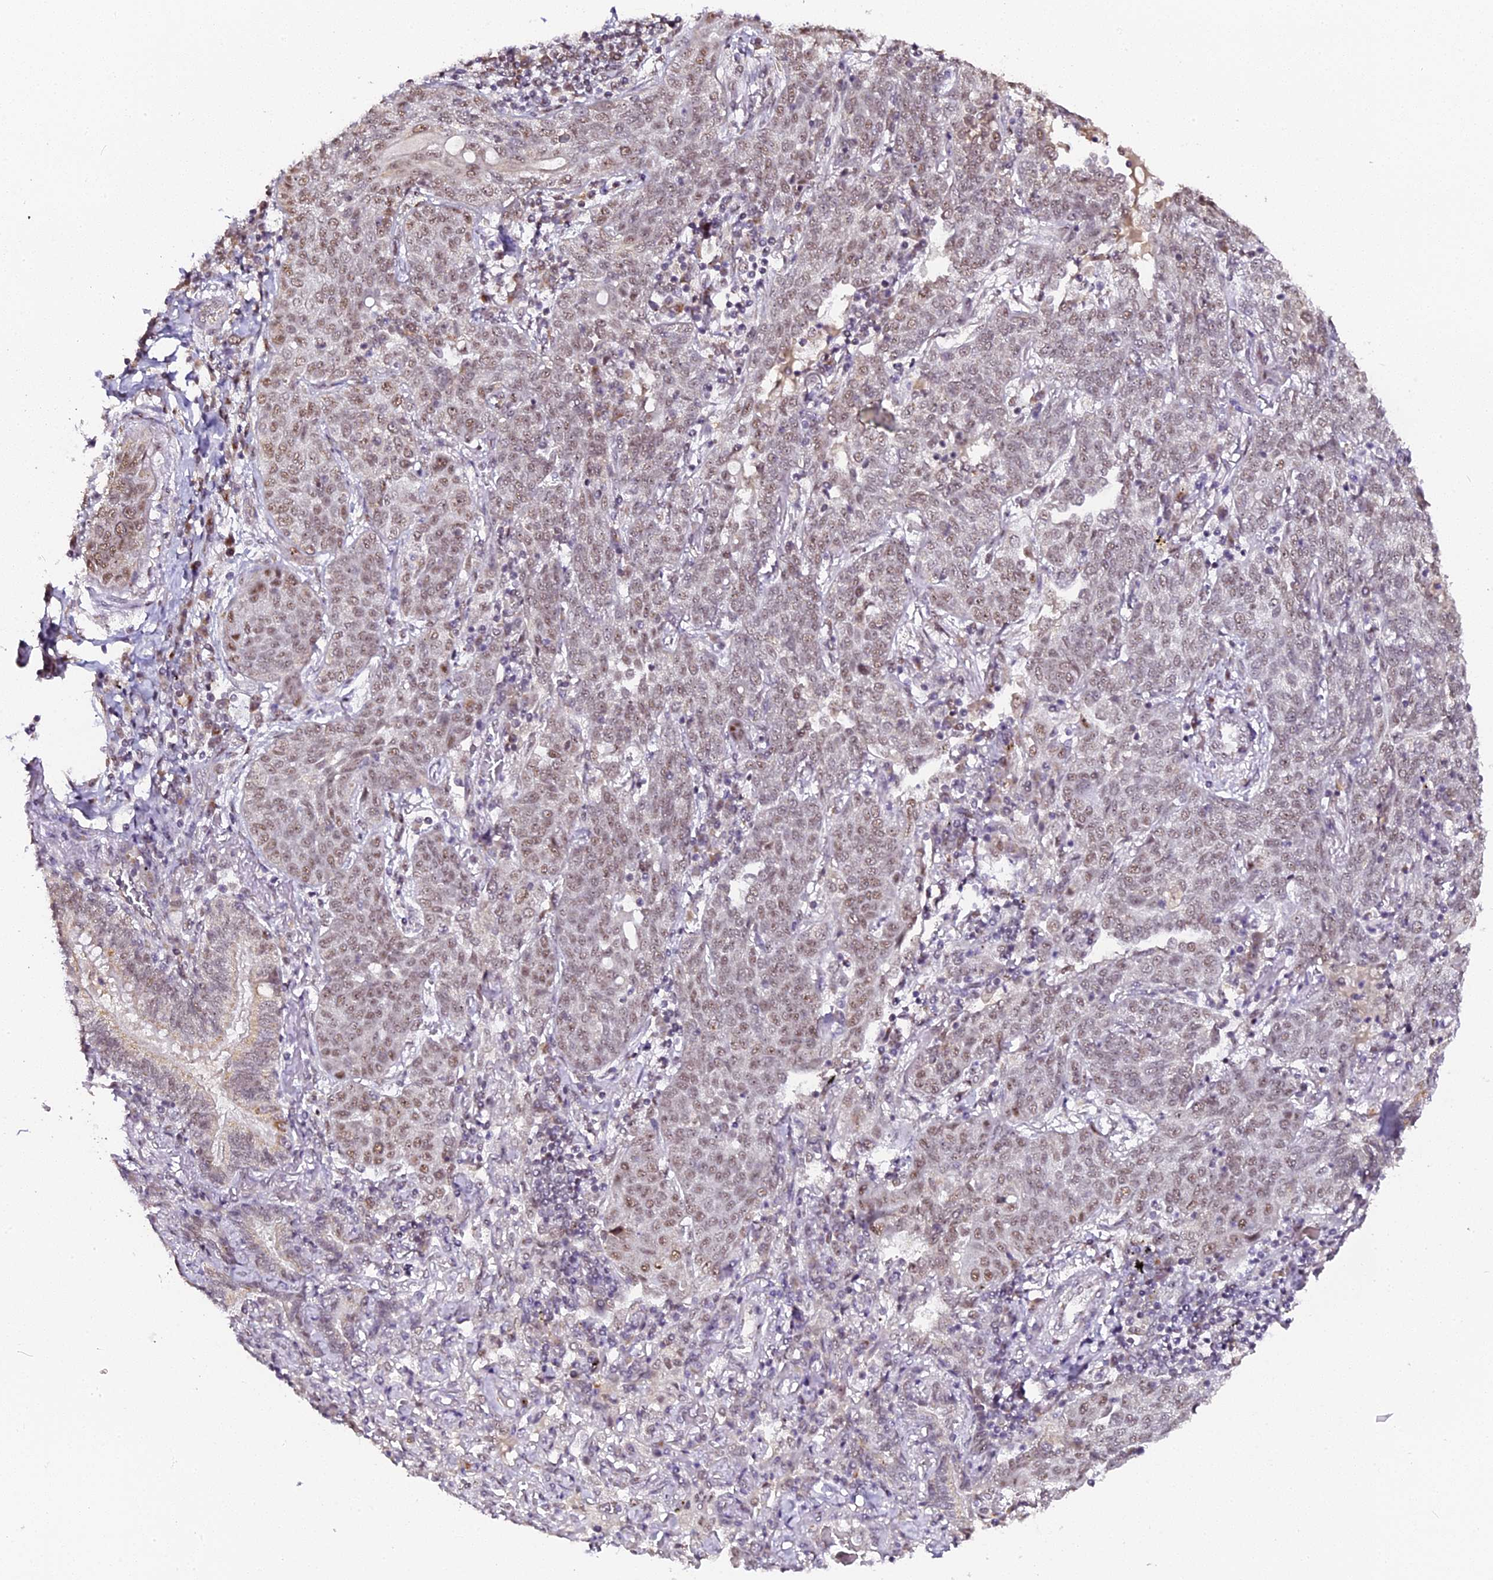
{"staining": {"intensity": "moderate", "quantity": "25%-75%", "location": "cytoplasmic/membranous,nuclear"}, "tissue": "lung cancer", "cell_type": "Tumor cells", "image_type": "cancer", "snomed": [{"axis": "morphology", "description": "Squamous cell carcinoma, NOS"}, {"axis": "topography", "description": "Lung"}], "caption": "IHC of human lung cancer exhibits medium levels of moderate cytoplasmic/membranous and nuclear positivity in about 25%-75% of tumor cells. The staining is performed using DAB brown chromogen to label protein expression. The nuclei are counter-stained blue using hematoxylin.", "gene": "NCBP1", "patient": {"sex": "female", "age": 70}}